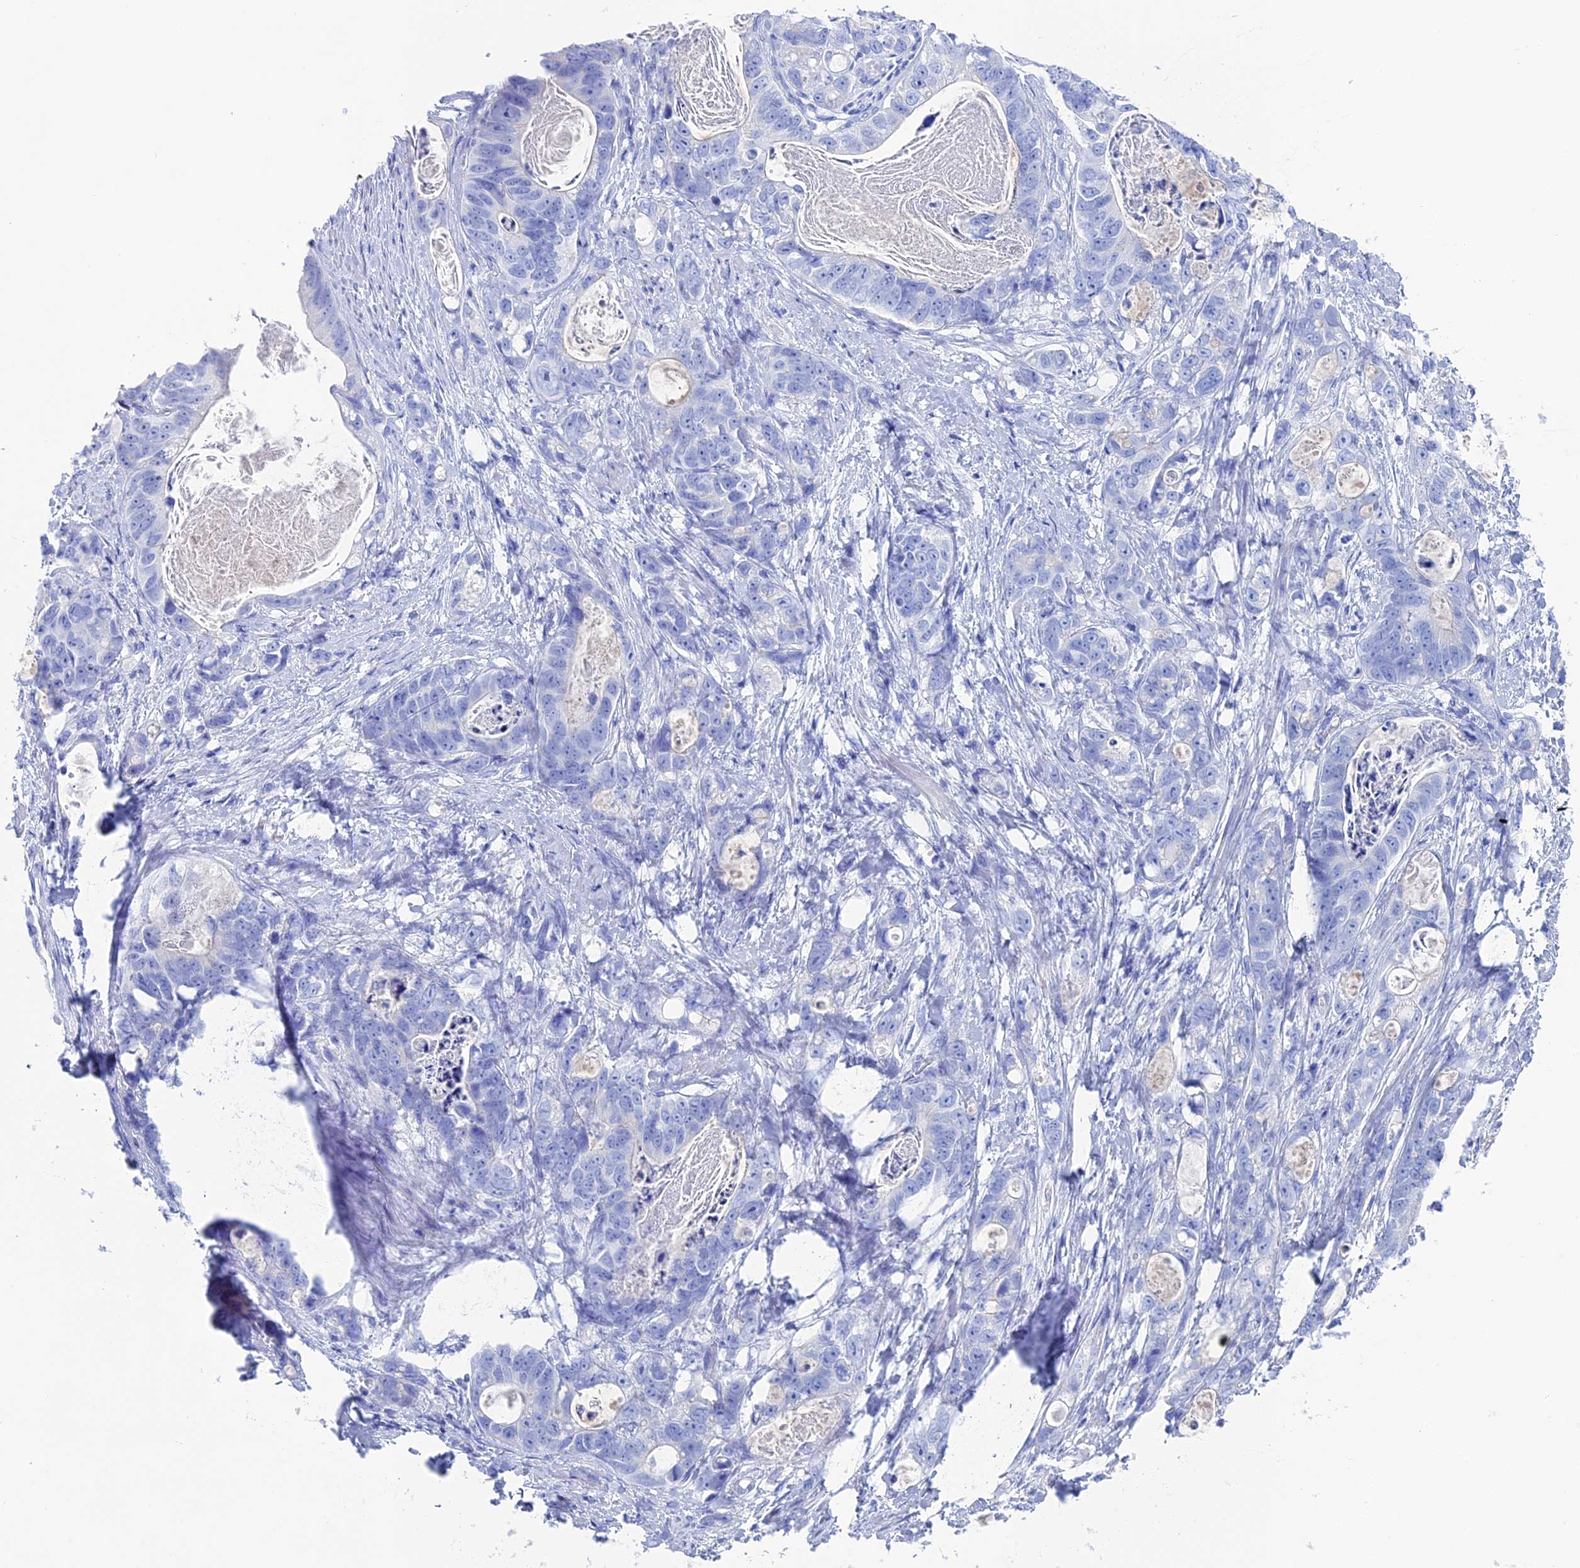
{"staining": {"intensity": "negative", "quantity": "none", "location": "none"}, "tissue": "stomach cancer", "cell_type": "Tumor cells", "image_type": "cancer", "snomed": [{"axis": "morphology", "description": "Normal tissue, NOS"}, {"axis": "morphology", "description": "Adenocarcinoma, NOS"}, {"axis": "topography", "description": "Stomach"}], "caption": "Immunohistochemical staining of human stomach cancer (adenocarcinoma) shows no significant expression in tumor cells.", "gene": "UNC119", "patient": {"sex": "female", "age": 89}}